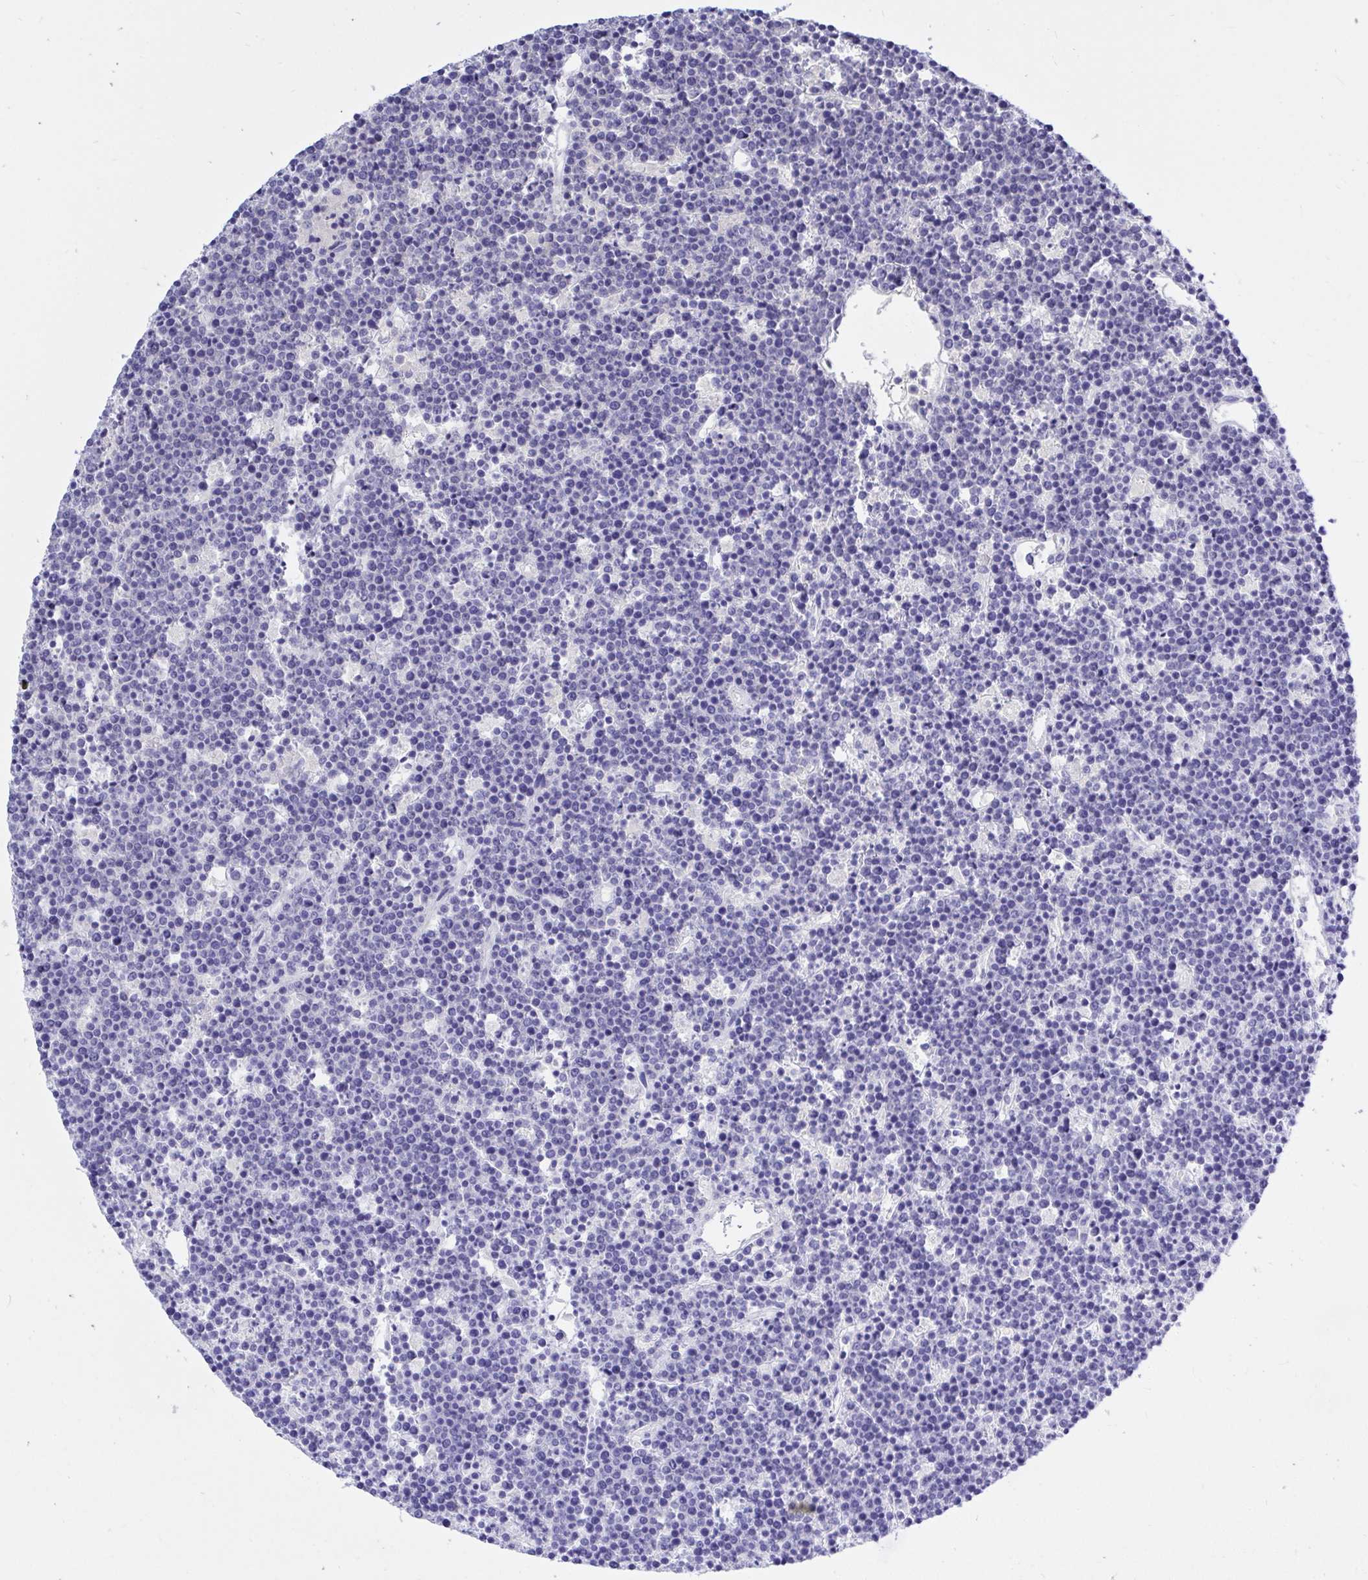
{"staining": {"intensity": "negative", "quantity": "none", "location": "none"}, "tissue": "lymphoma", "cell_type": "Tumor cells", "image_type": "cancer", "snomed": [{"axis": "morphology", "description": "Malignant lymphoma, non-Hodgkin's type, High grade"}, {"axis": "topography", "description": "Ovary"}], "caption": "This is an IHC micrograph of human lymphoma. There is no staining in tumor cells.", "gene": "THOP1", "patient": {"sex": "female", "age": 56}}